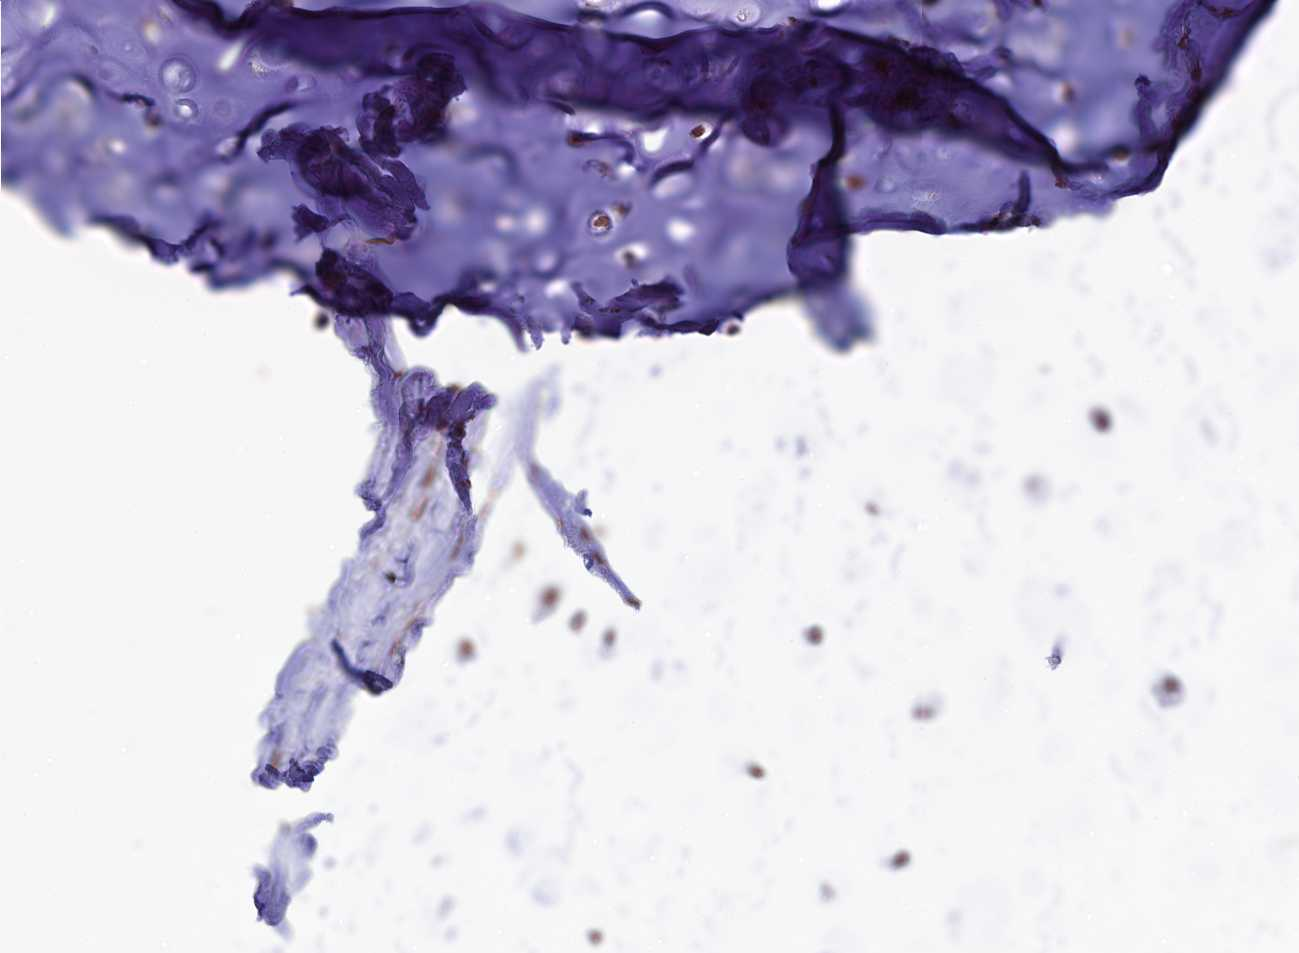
{"staining": {"intensity": "moderate", "quantity": "25%-75%", "location": "nuclear"}, "tissue": "adipose tissue", "cell_type": "Adipocytes", "image_type": "normal", "snomed": [{"axis": "morphology", "description": "Normal tissue, NOS"}, {"axis": "topography", "description": "Lymph node"}, {"axis": "topography", "description": "Cartilage tissue"}, {"axis": "topography", "description": "Bronchus"}], "caption": "Protein expression analysis of unremarkable adipose tissue shows moderate nuclear positivity in about 25%-75% of adipocytes. (IHC, brightfield microscopy, high magnification).", "gene": "TMPRSS7", "patient": {"sex": "male", "age": 63}}